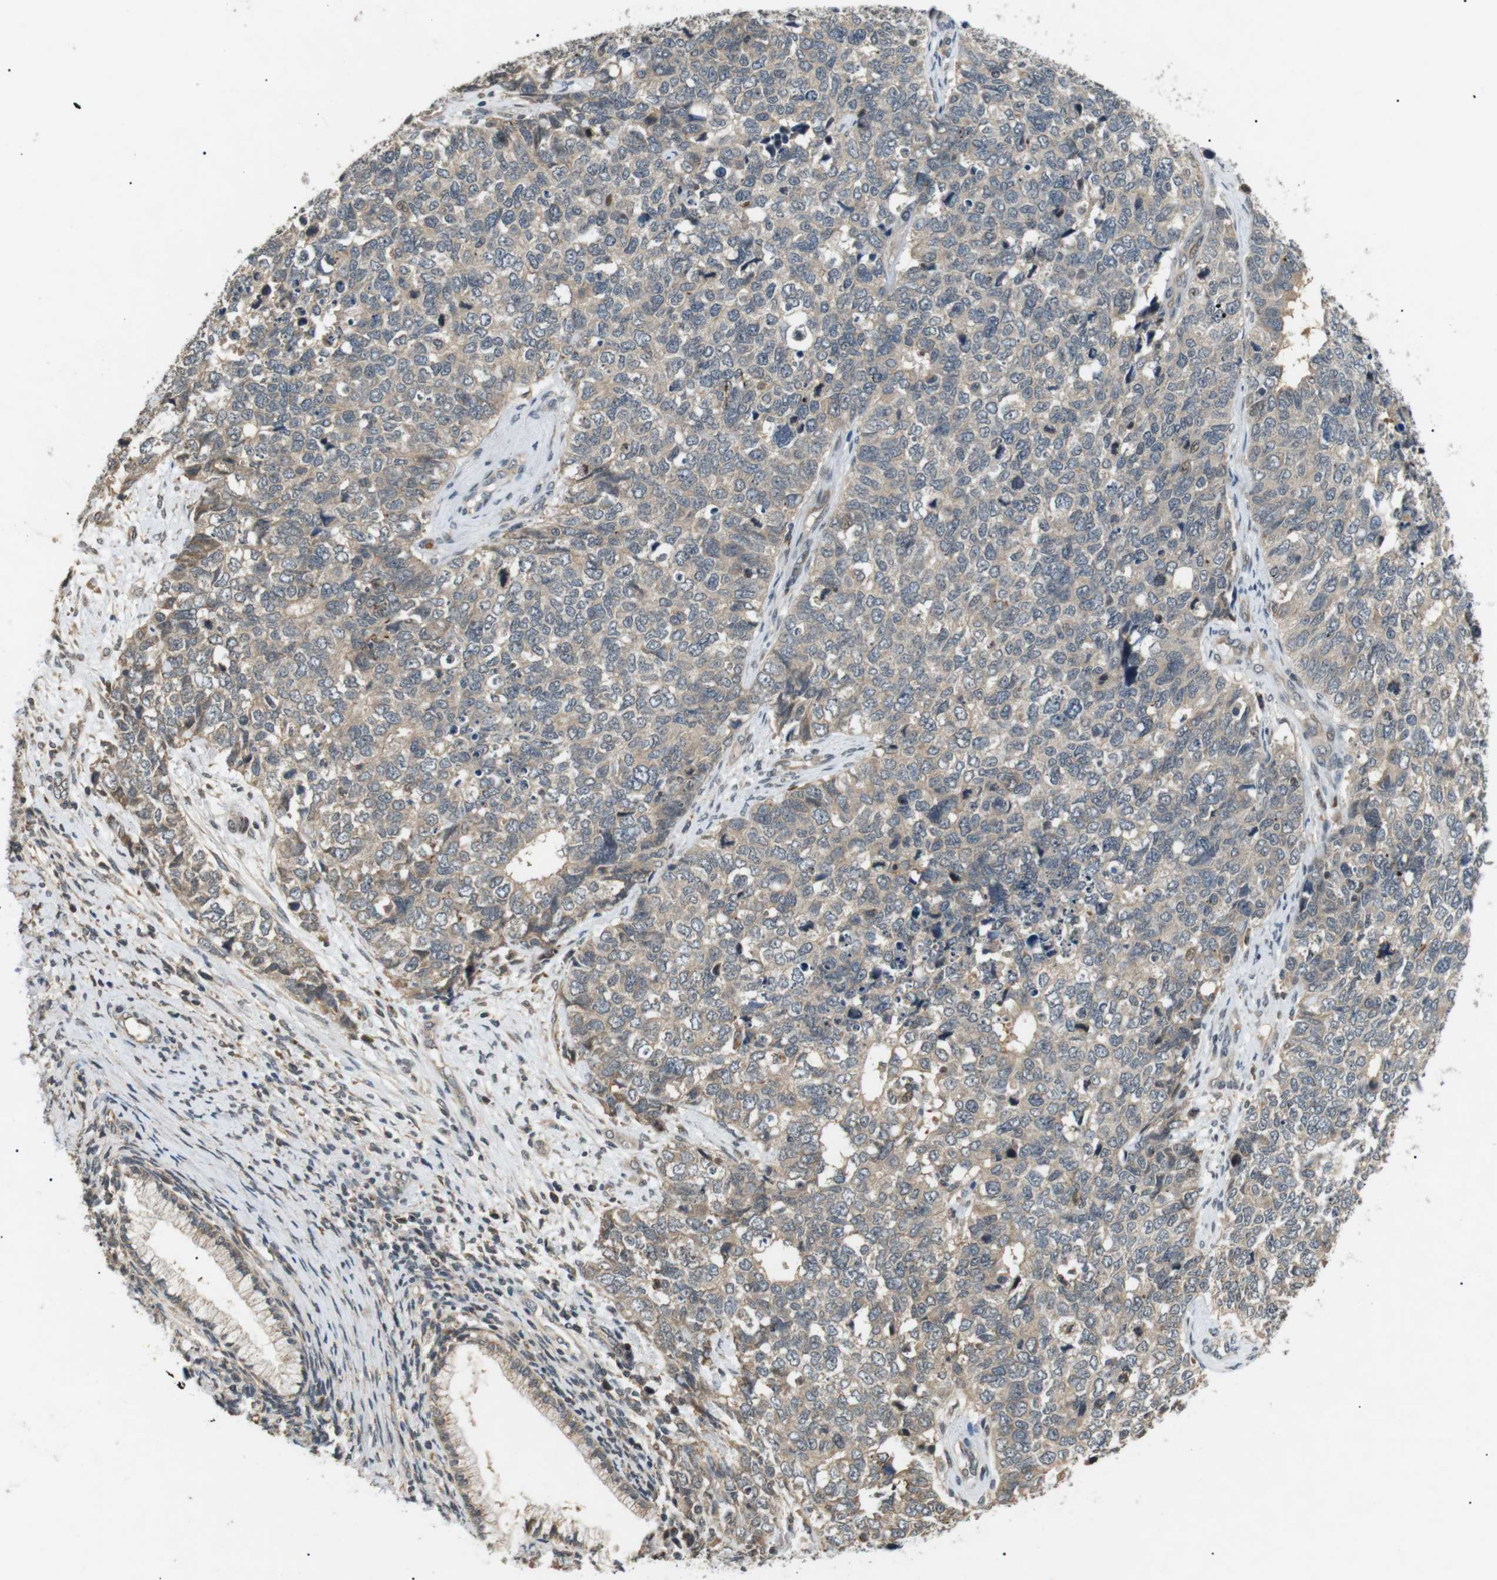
{"staining": {"intensity": "weak", "quantity": ">75%", "location": "cytoplasmic/membranous"}, "tissue": "cervical cancer", "cell_type": "Tumor cells", "image_type": "cancer", "snomed": [{"axis": "morphology", "description": "Squamous cell carcinoma, NOS"}, {"axis": "topography", "description": "Cervix"}], "caption": "Protein staining of cervical squamous cell carcinoma tissue reveals weak cytoplasmic/membranous staining in approximately >75% of tumor cells.", "gene": "HSPA13", "patient": {"sex": "female", "age": 63}}